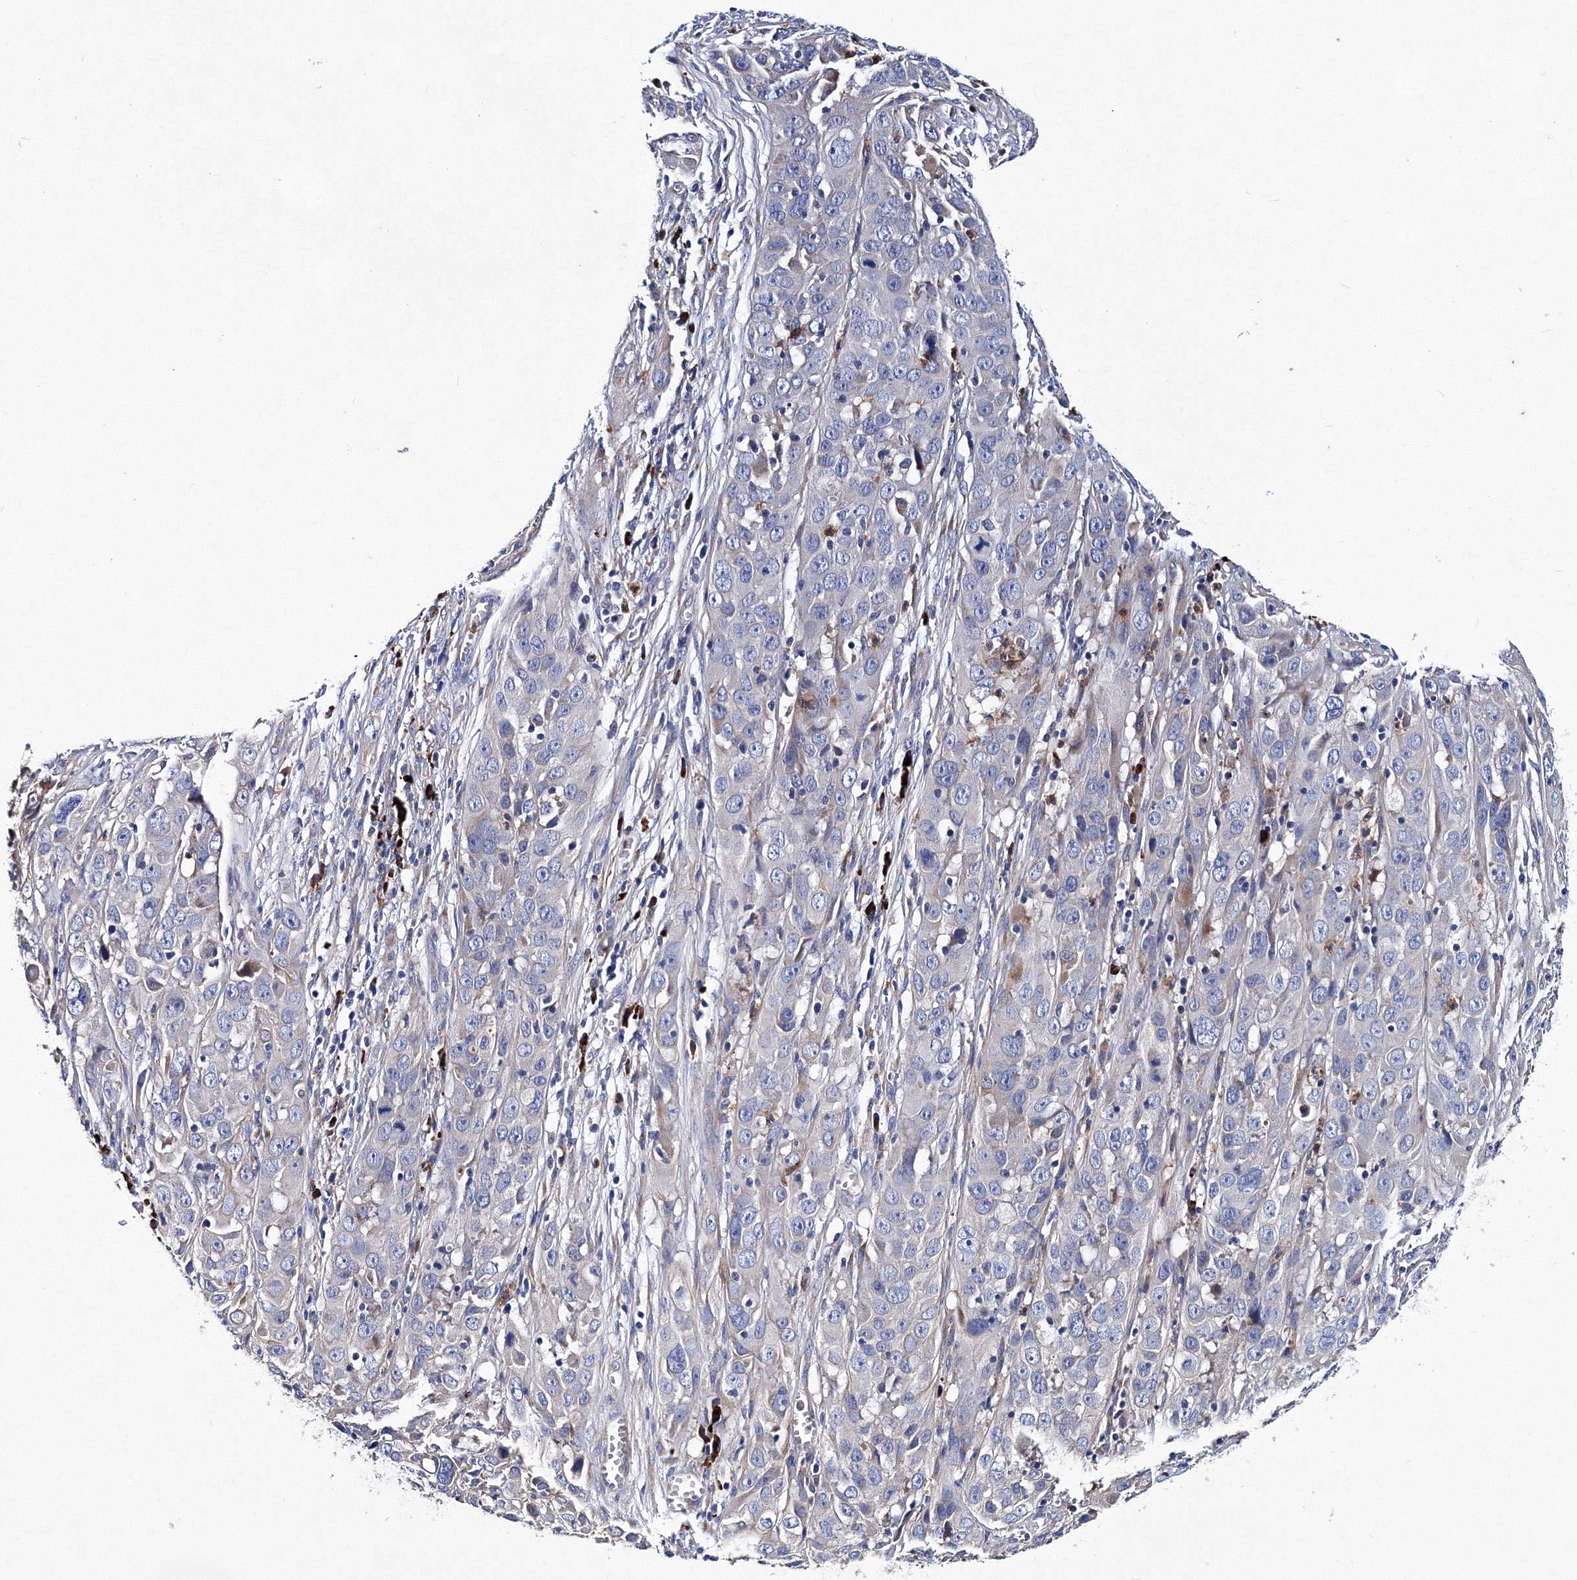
{"staining": {"intensity": "negative", "quantity": "none", "location": "none"}, "tissue": "cervical cancer", "cell_type": "Tumor cells", "image_type": "cancer", "snomed": [{"axis": "morphology", "description": "Squamous cell carcinoma, NOS"}, {"axis": "topography", "description": "Cervix"}], "caption": "This image is of cervical cancer stained with immunohistochemistry to label a protein in brown with the nuclei are counter-stained blue. There is no staining in tumor cells.", "gene": "TRPM2", "patient": {"sex": "female", "age": 32}}